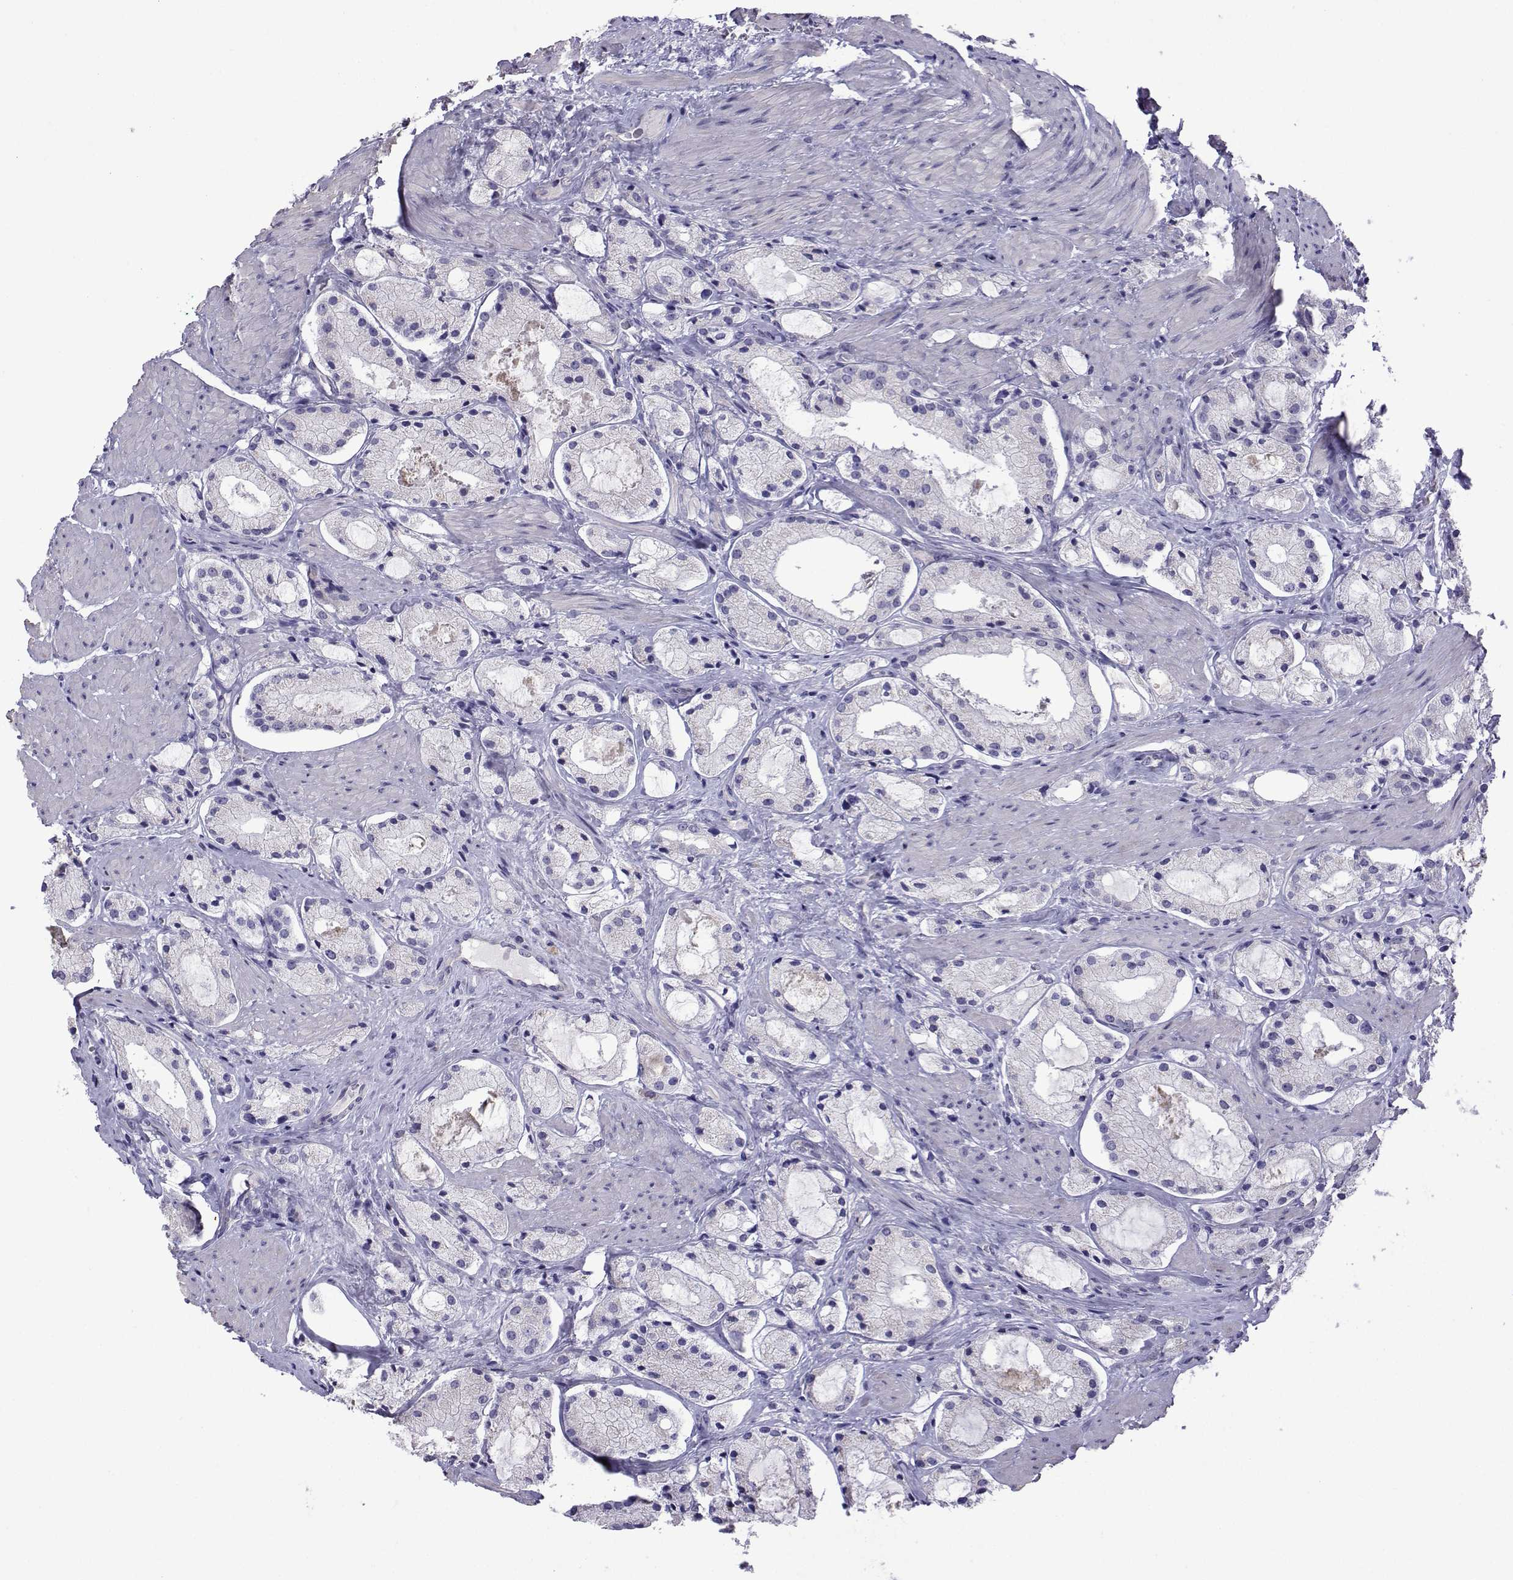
{"staining": {"intensity": "negative", "quantity": "none", "location": "none"}, "tissue": "prostate cancer", "cell_type": "Tumor cells", "image_type": "cancer", "snomed": [{"axis": "morphology", "description": "Adenocarcinoma, NOS"}, {"axis": "morphology", "description": "Adenocarcinoma, High grade"}, {"axis": "topography", "description": "Prostate"}], "caption": "There is no significant expression in tumor cells of adenocarcinoma (prostate).", "gene": "CFAP70", "patient": {"sex": "male", "age": 64}}